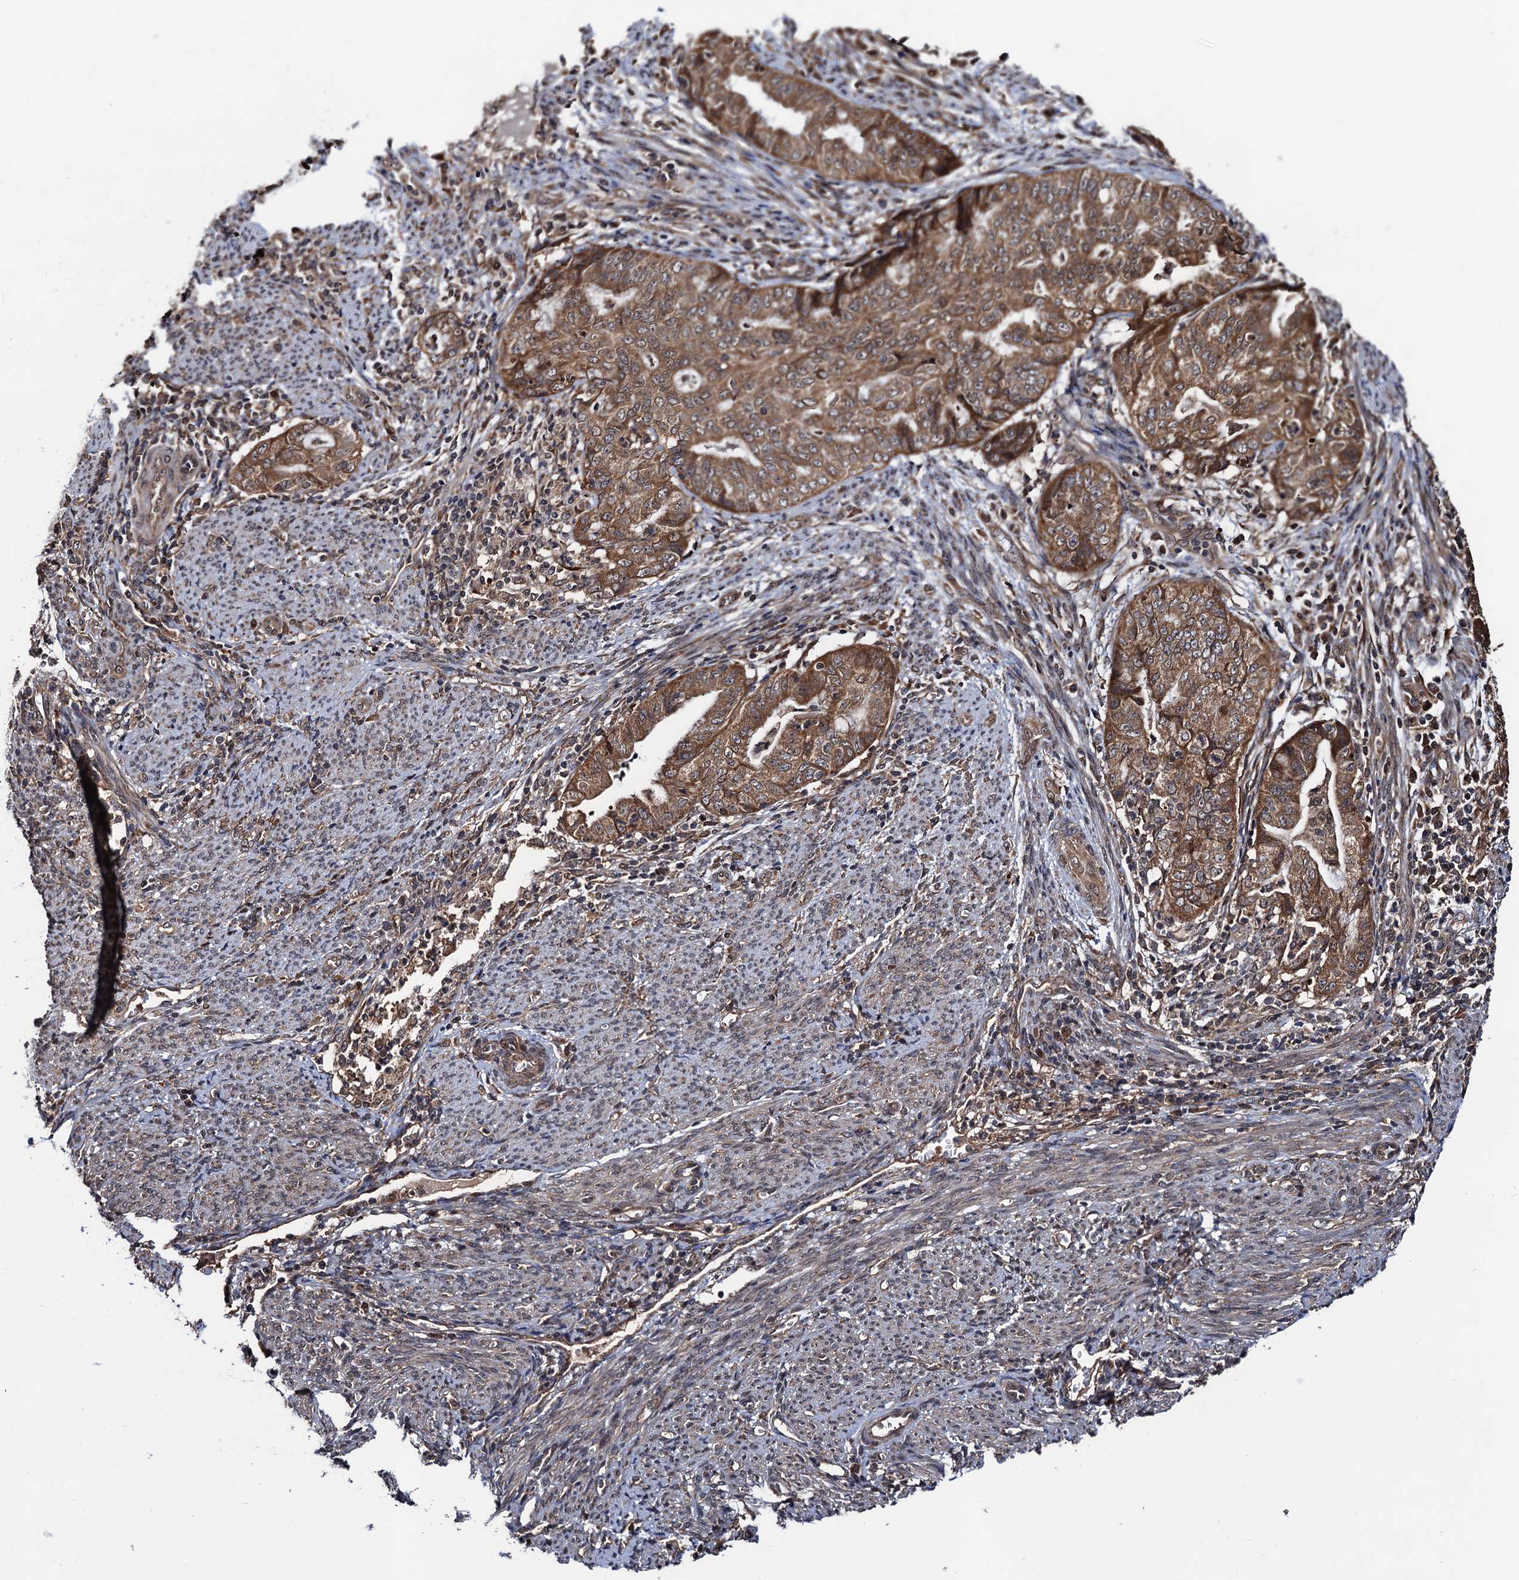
{"staining": {"intensity": "moderate", "quantity": ">75%", "location": "cytoplasmic/membranous"}, "tissue": "endometrial cancer", "cell_type": "Tumor cells", "image_type": "cancer", "snomed": [{"axis": "morphology", "description": "Adenocarcinoma, NOS"}, {"axis": "topography", "description": "Endometrium"}], "caption": "A medium amount of moderate cytoplasmic/membranous expression is present in approximately >75% of tumor cells in endometrial adenocarcinoma tissue. (Stains: DAB (3,3'-diaminobenzidine) in brown, nuclei in blue, Microscopy: brightfield microscopy at high magnification).", "gene": "MIER2", "patient": {"sex": "female", "age": 79}}